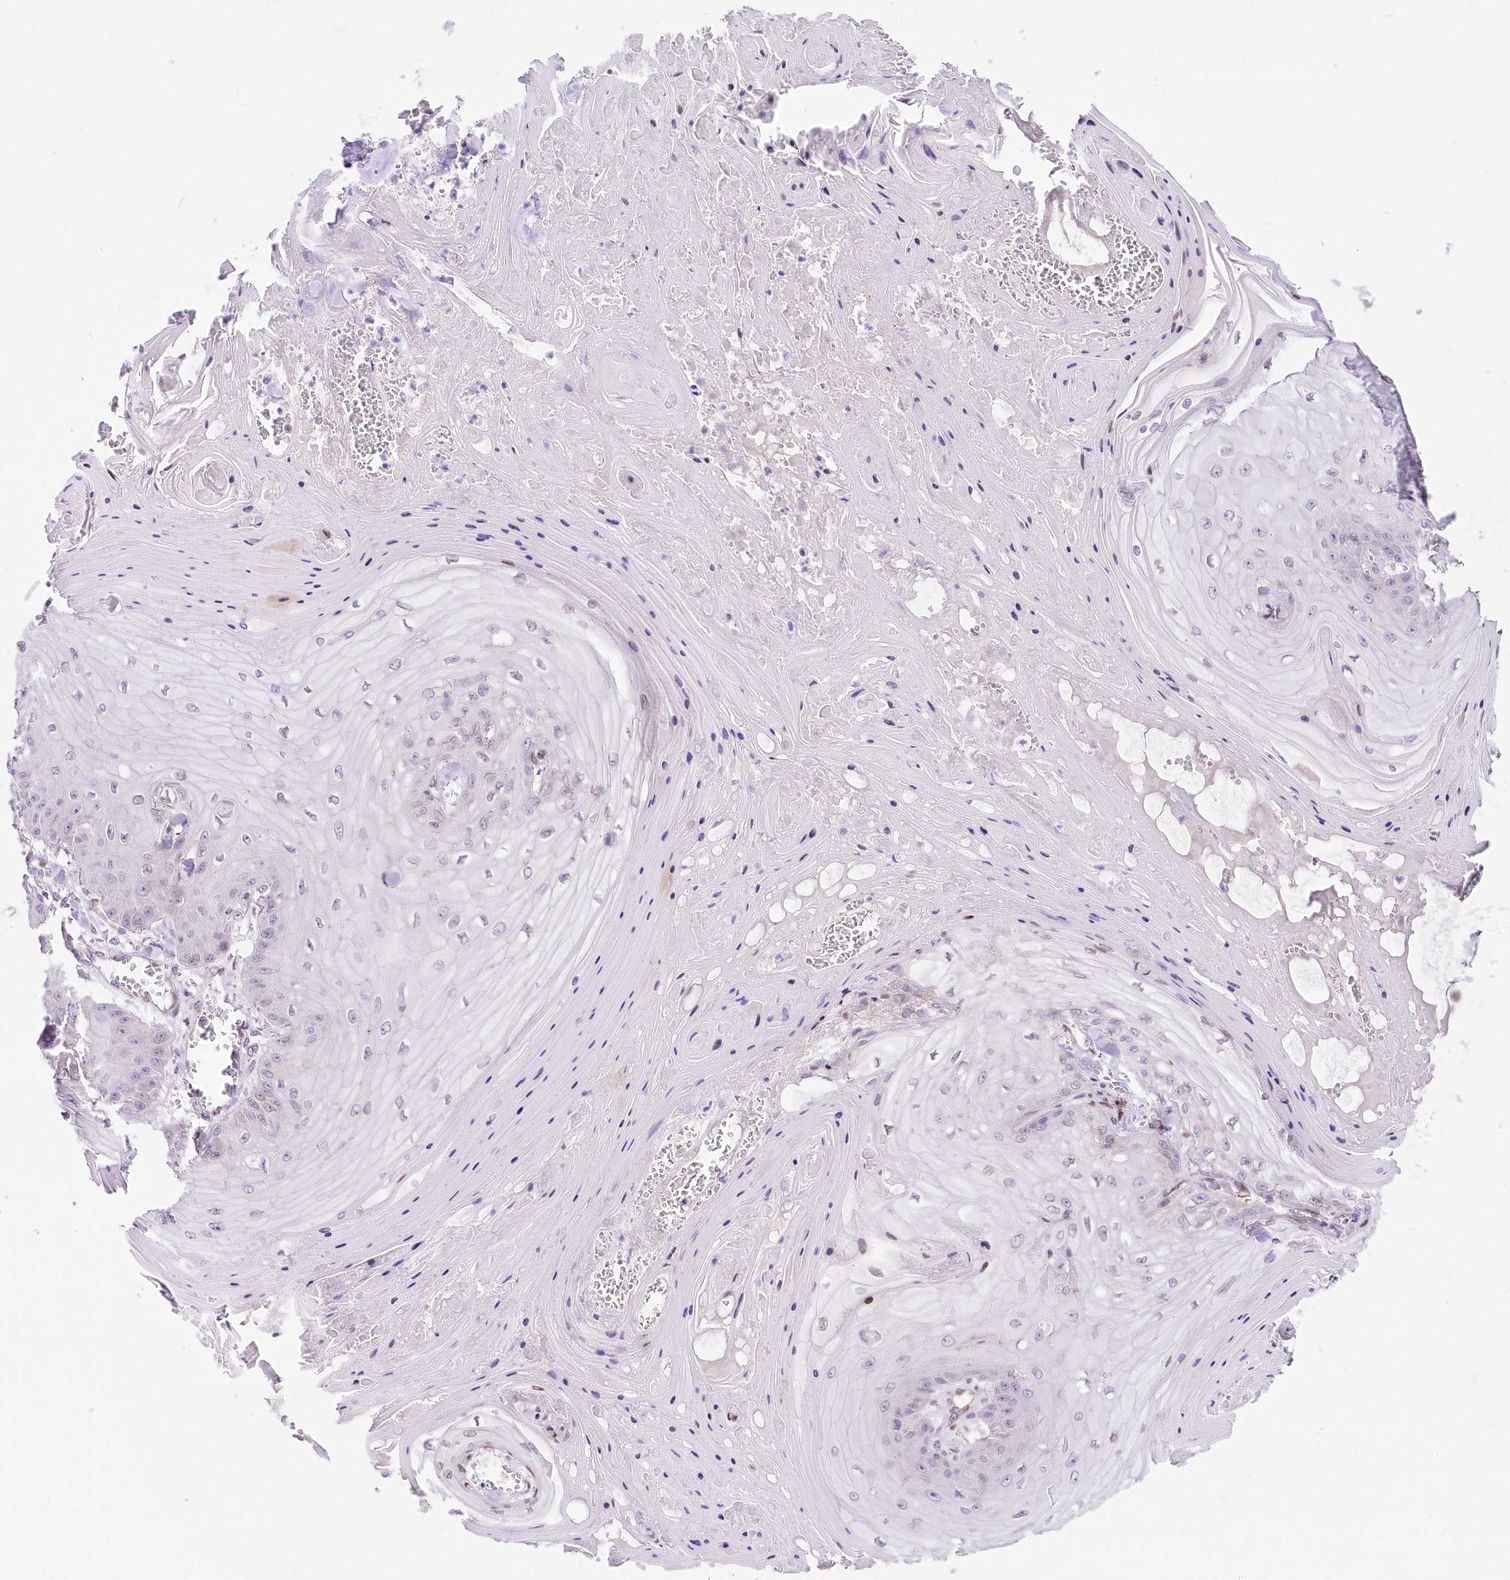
{"staining": {"intensity": "negative", "quantity": "none", "location": "none"}, "tissue": "skin cancer", "cell_type": "Tumor cells", "image_type": "cancer", "snomed": [{"axis": "morphology", "description": "Squamous cell carcinoma, NOS"}, {"axis": "topography", "description": "Skin"}], "caption": "Immunohistochemical staining of human skin squamous cell carcinoma reveals no significant positivity in tumor cells.", "gene": "PPIP5K2", "patient": {"sex": "male", "age": 74}}